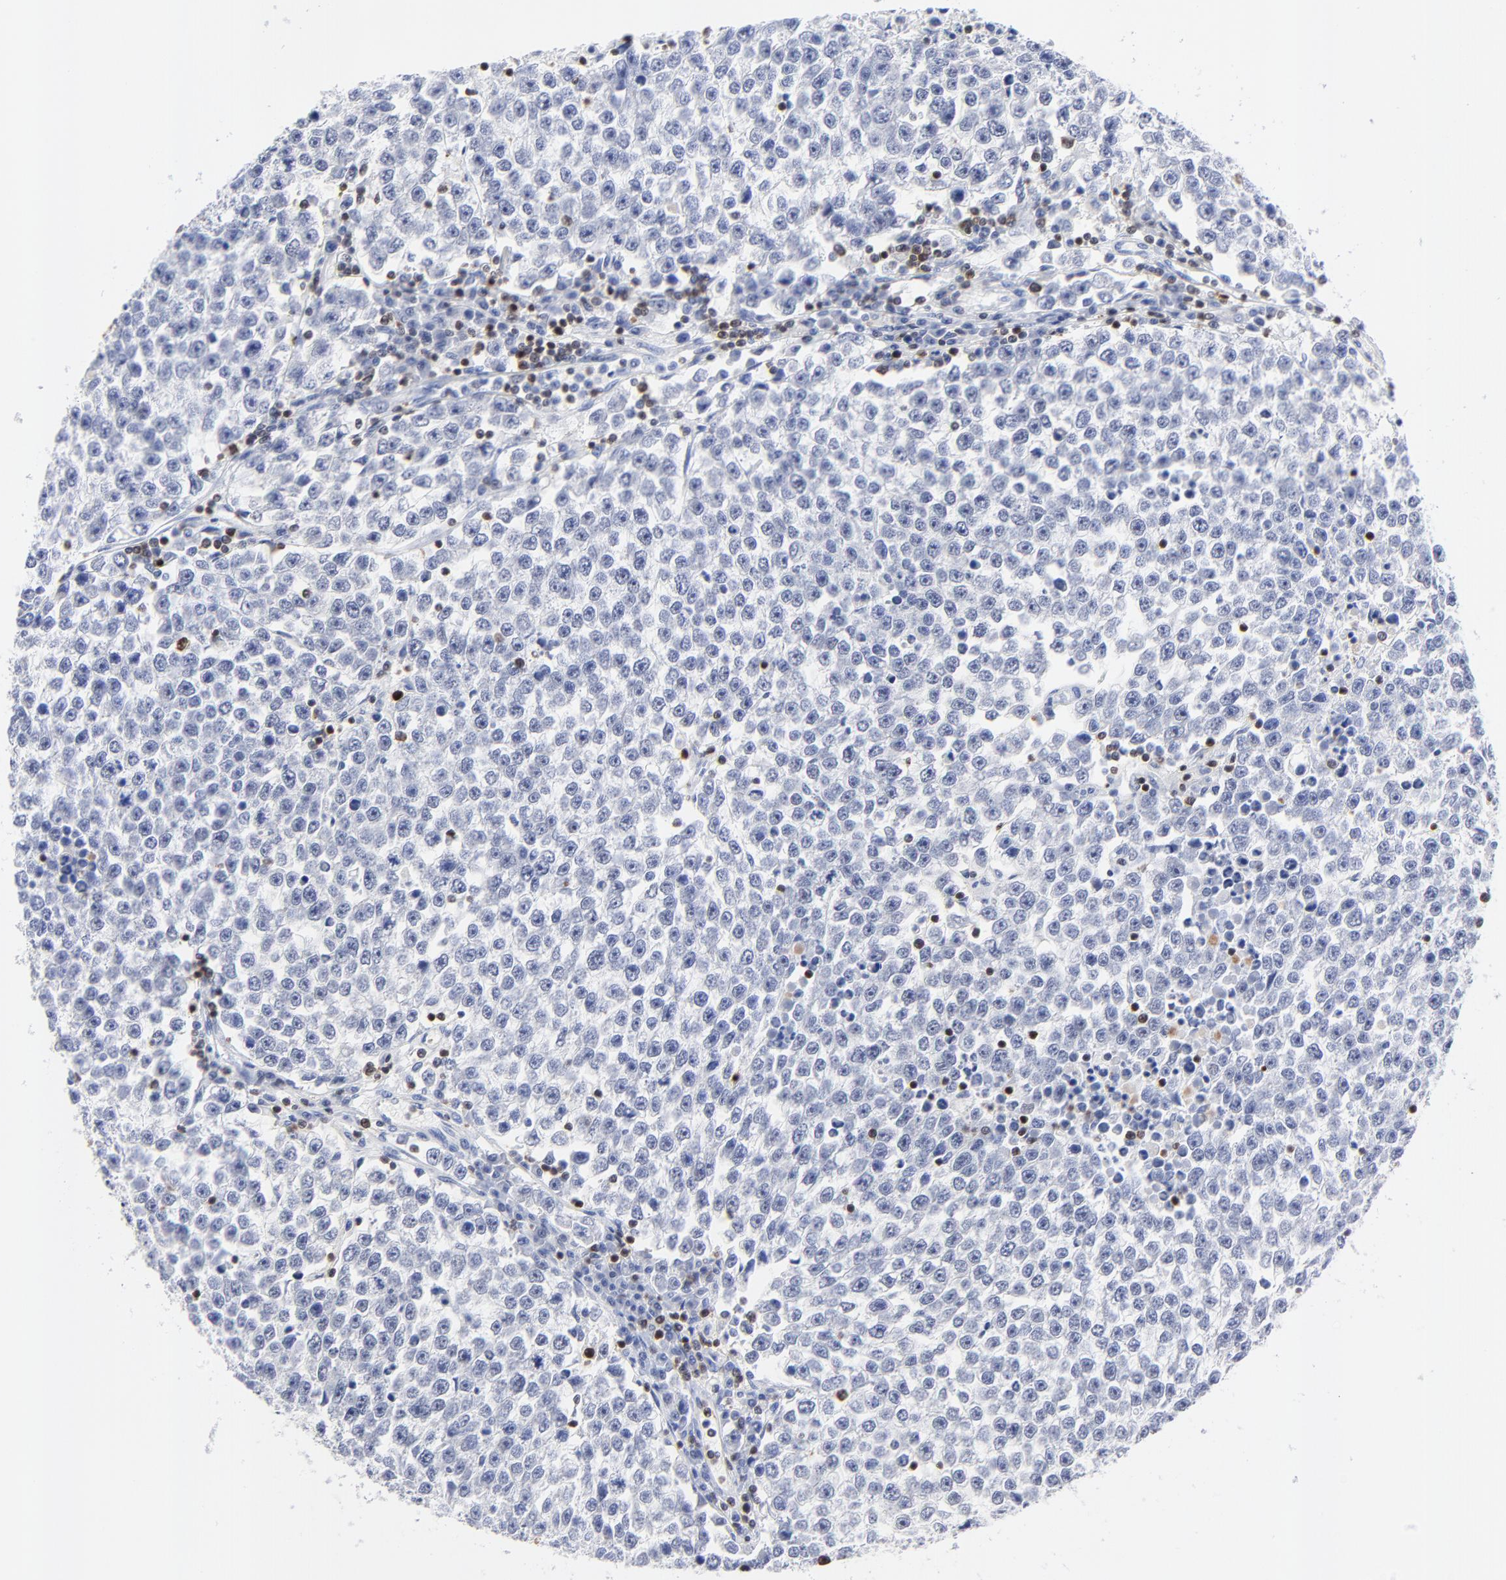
{"staining": {"intensity": "negative", "quantity": "none", "location": "none"}, "tissue": "testis cancer", "cell_type": "Tumor cells", "image_type": "cancer", "snomed": [{"axis": "morphology", "description": "Seminoma, NOS"}, {"axis": "topography", "description": "Testis"}], "caption": "IHC photomicrograph of human testis cancer stained for a protein (brown), which shows no positivity in tumor cells.", "gene": "ZAP70", "patient": {"sex": "male", "age": 36}}